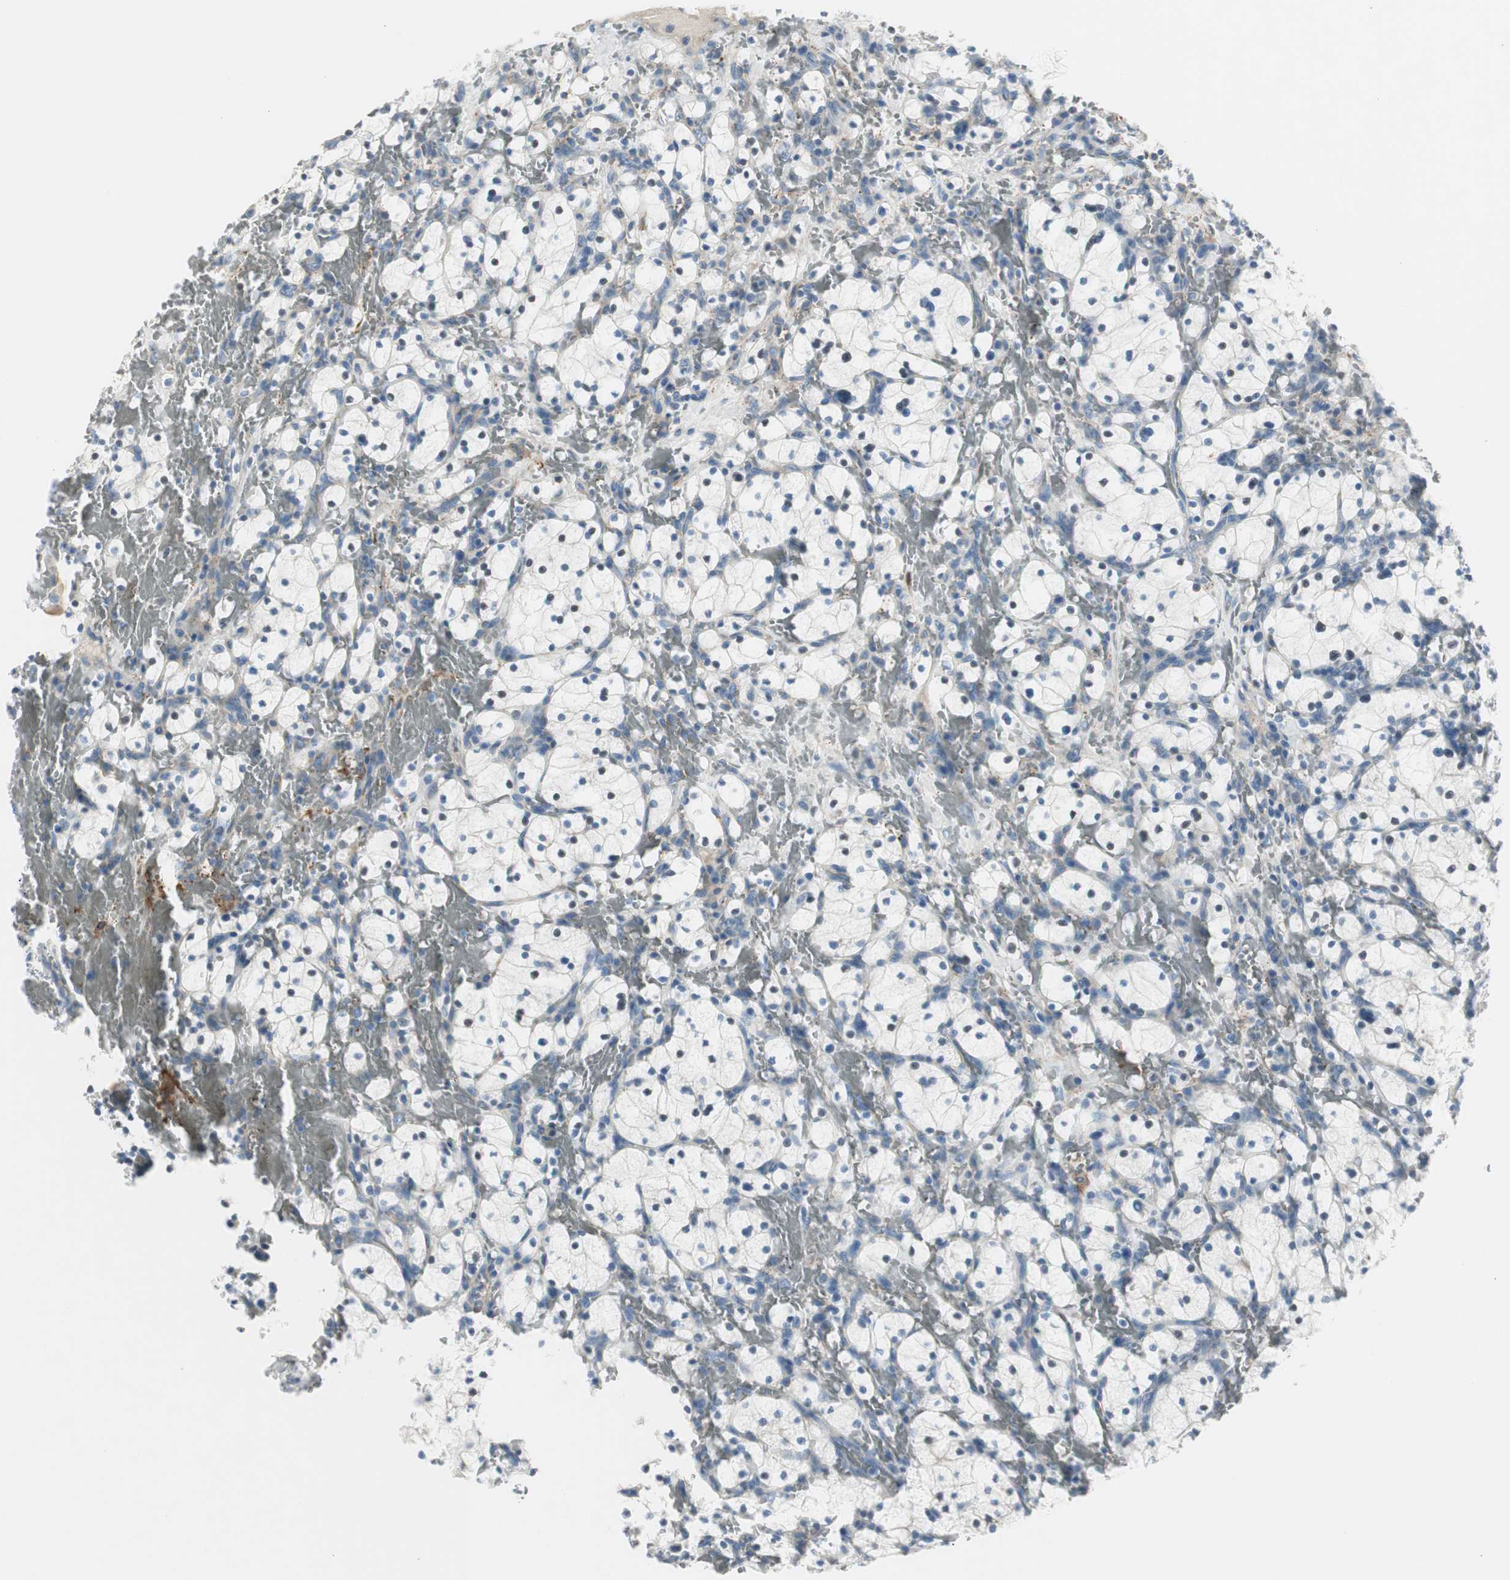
{"staining": {"intensity": "negative", "quantity": "none", "location": "none"}, "tissue": "renal cancer", "cell_type": "Tumor cells", "image_type": "cancer", "snomed": [{"axis": "morphology", "description": "Adenocarcinoma, NOS"}, {"axis": "topography", "description": "Kidney"}], "caption": "Tumor cells show no significant staining in adenocarcinoma (renal). The staining is performed using DAB (3,3'-diaminobenzidine) brown chromogen with nuclei counter-stained in using hematoxylin.", "gene": "CACNA2D1", "patient": {"sex": "female", "age": 83}}